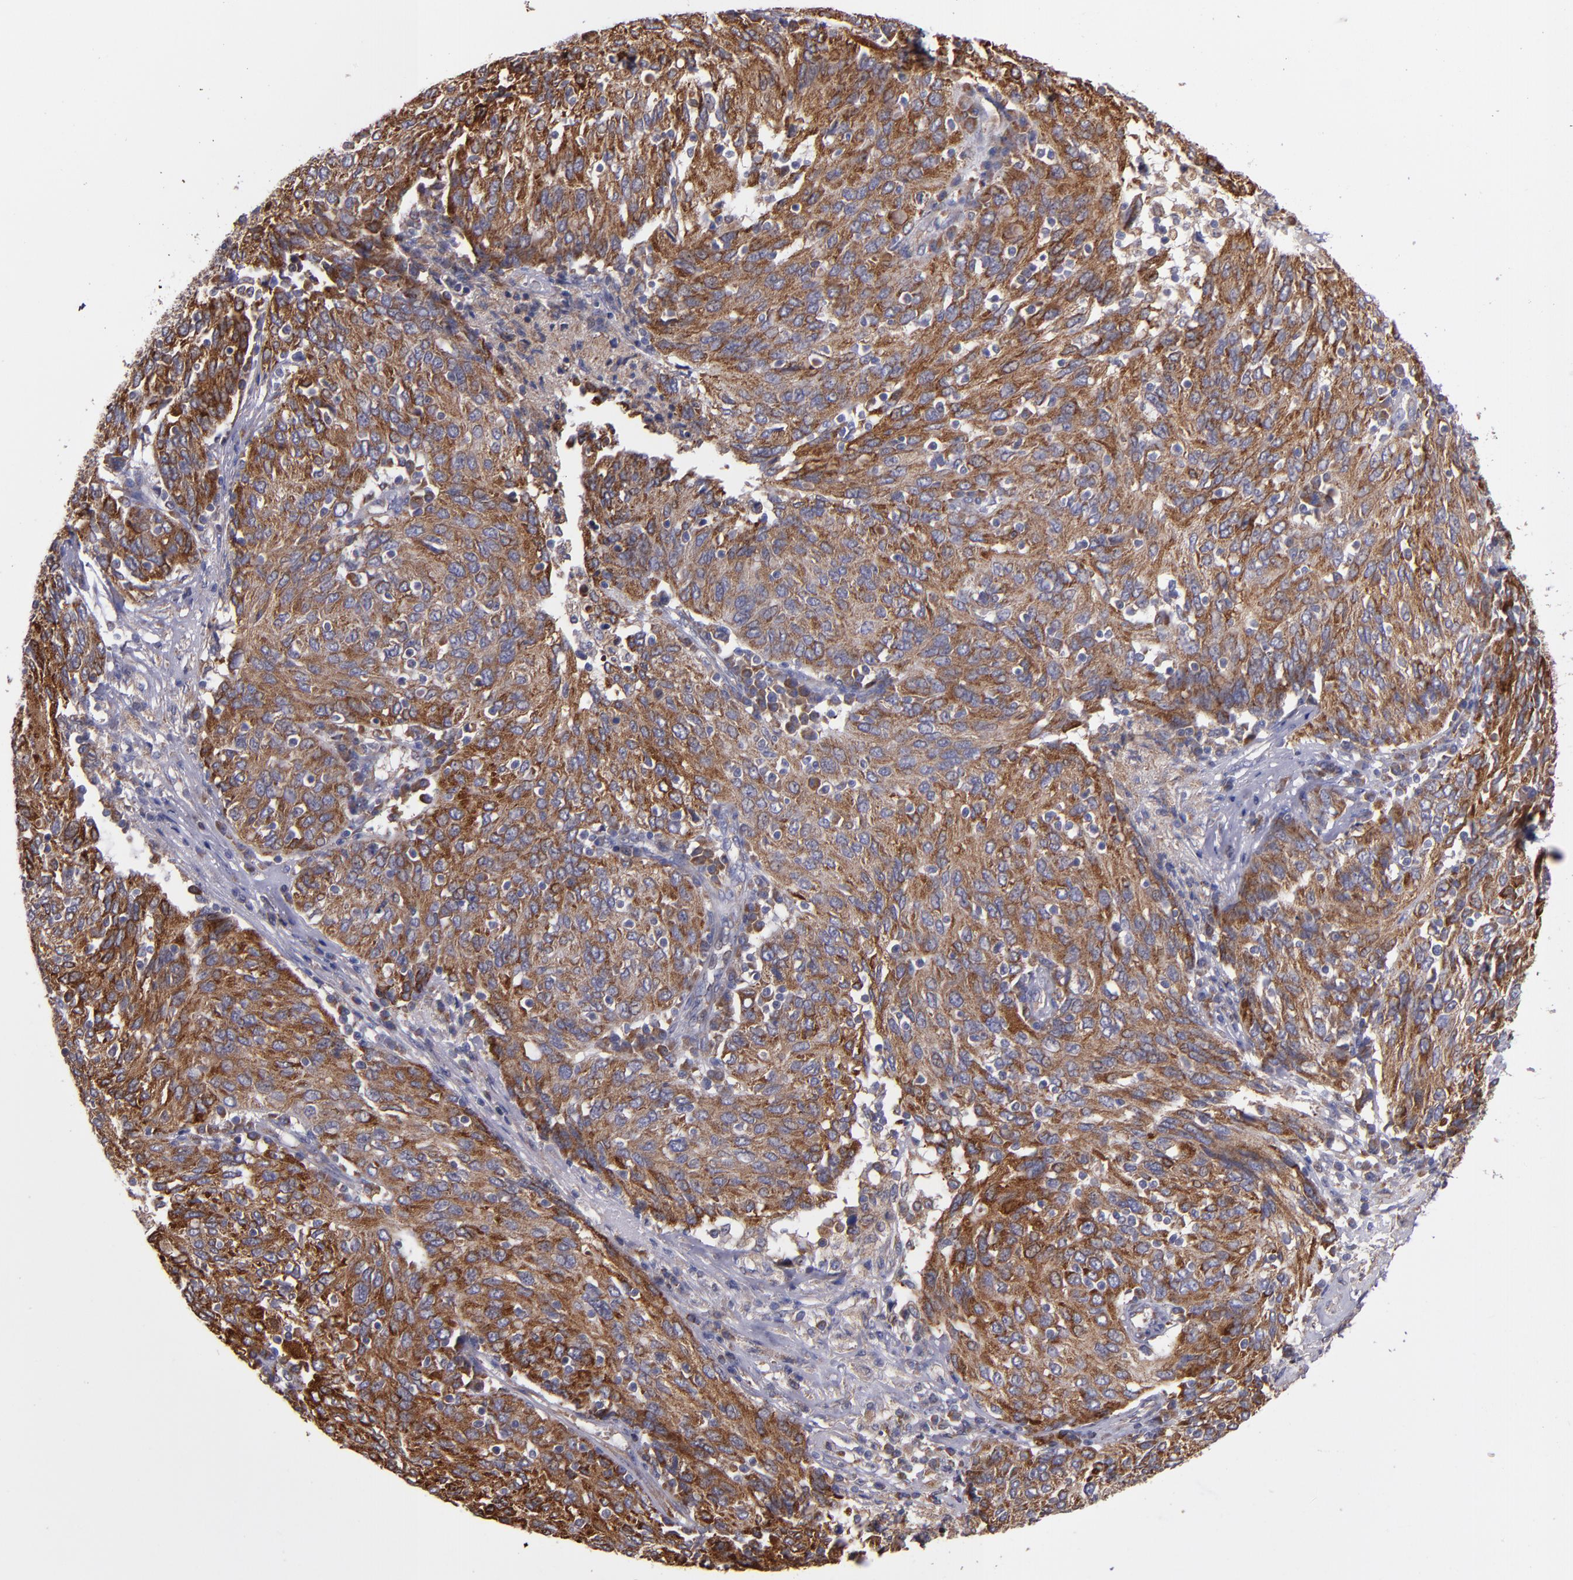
{"staining": {"intensity": "moderate", "quantity": ">75%", "location": "cytoplasmic/membranous"}, "tissue": "ovarian cancer", "cell_type": "Tumor cells", "image_type": "cancer", "snomed": [{"axis": "morphology", "description": "Carcinoma, endometroid"}, {"axis": "topography", "description": "Ovary"}], "caption": "Immunohistochemical staining of human ovarian cancer (endometroid carcinoma) shows medium levels of moderate cytoplasmic/membranous positivity in about >75% of tumor cells.", "gene": "IFIH1", "patient": {"sex": "female", "age": 50}}